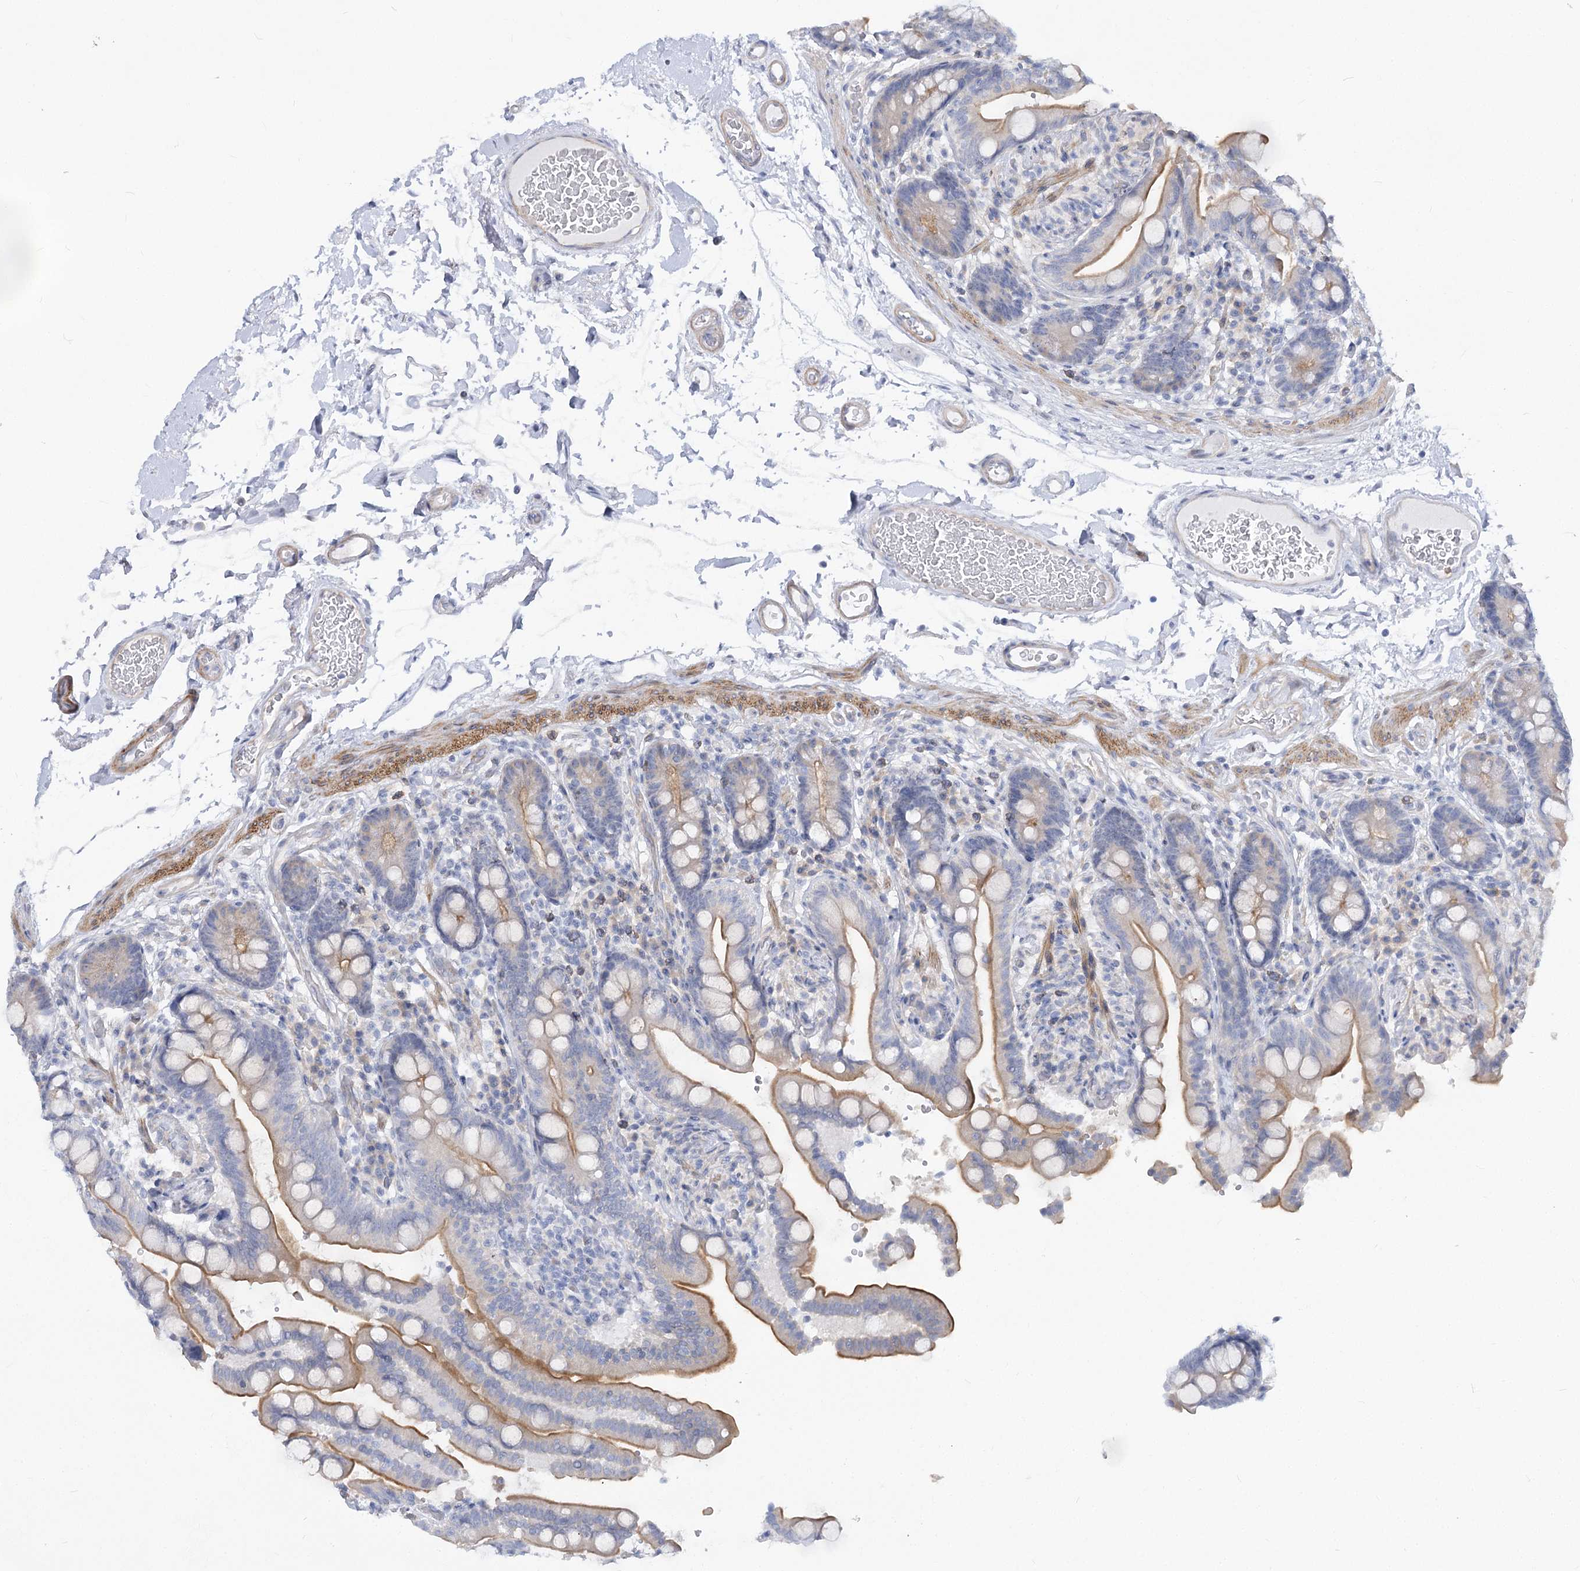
{"staining": {"intensity": "negative", "quantity": "none", "location": "none"}, "tissue": "colon", "cell_type": "Endothelial cells", "image_type": "normal", "snomed": [{"axis": "morphology", "description": "Normal tissue, NOS"}, {"axis": "topography", "description": "Smooth muscle"}, {"axis": "topography", "description": "Colon"}], "caption": "Immunohistochemistry (IHC) photomicrograph of unremarkable colon: human colon stained with DAB (3,3'-diaminobenzidine) demonstrates no significant protein positivity in endothelial cells. The staining was performed using DAB (3,3'-diaminobenzidine) to visualize the protein expression in brown, while the nuclei were stained in blue with hematoxylin (Magnification: 20x).", "gene": "ARSI", "patient": {"sex": "male", "age": 73}}